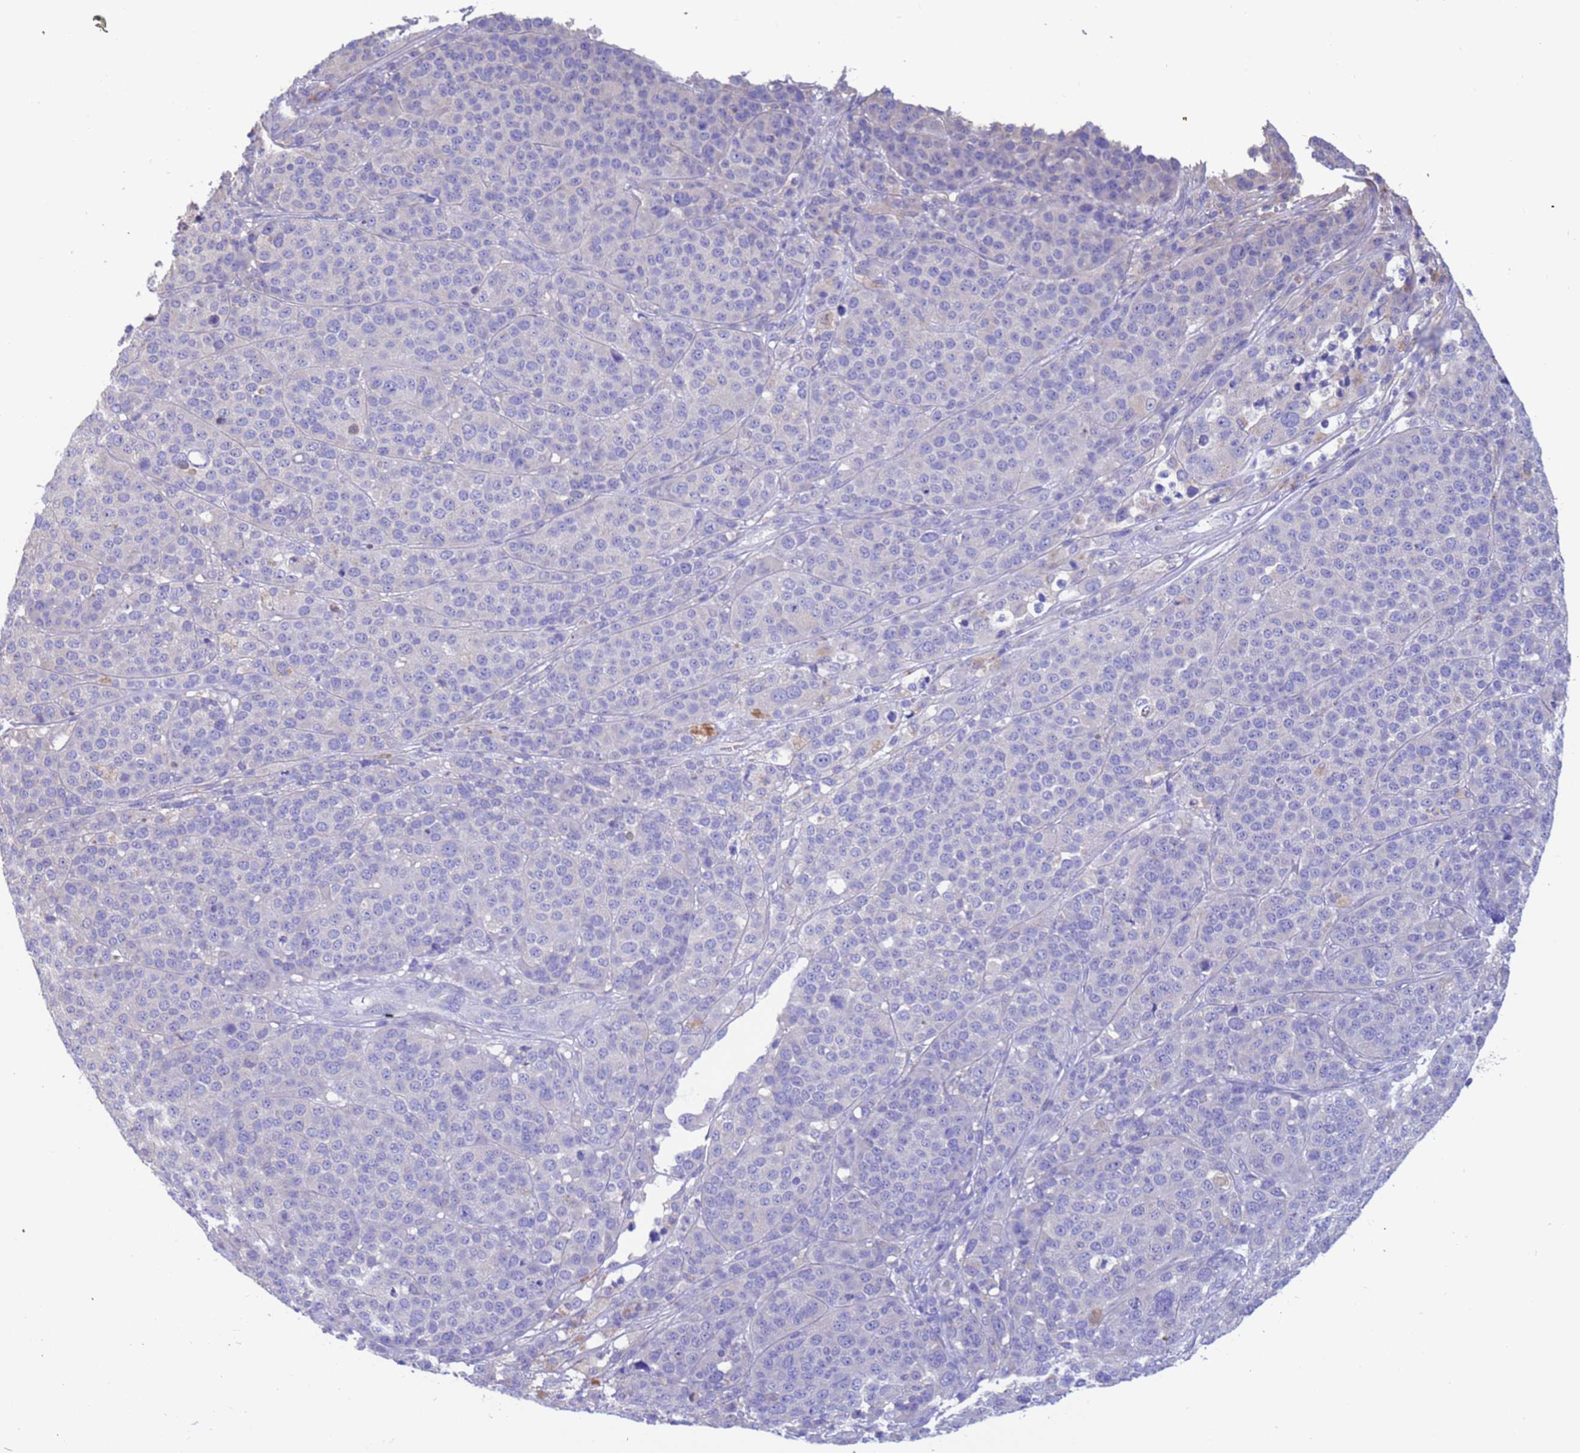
{"staining": {"intensity": "negative", "quantity": "none", "location": "none"}, "tissue": "melanoma", "cell_type": "Tumor cells", "image_type": "cancer", "snomed": [{"axis": "morphology", "description": "Malignant melanoma, Metastatic site"}, {"axis": "topography", "description": "Lymph node"}], "caption": "This is an IHC micrograph of human malignant melanoma (metastatic site). There is no positivity in tumor cells.", "gene": "SRL", "patient": {"sex": "male", "age": 44}}